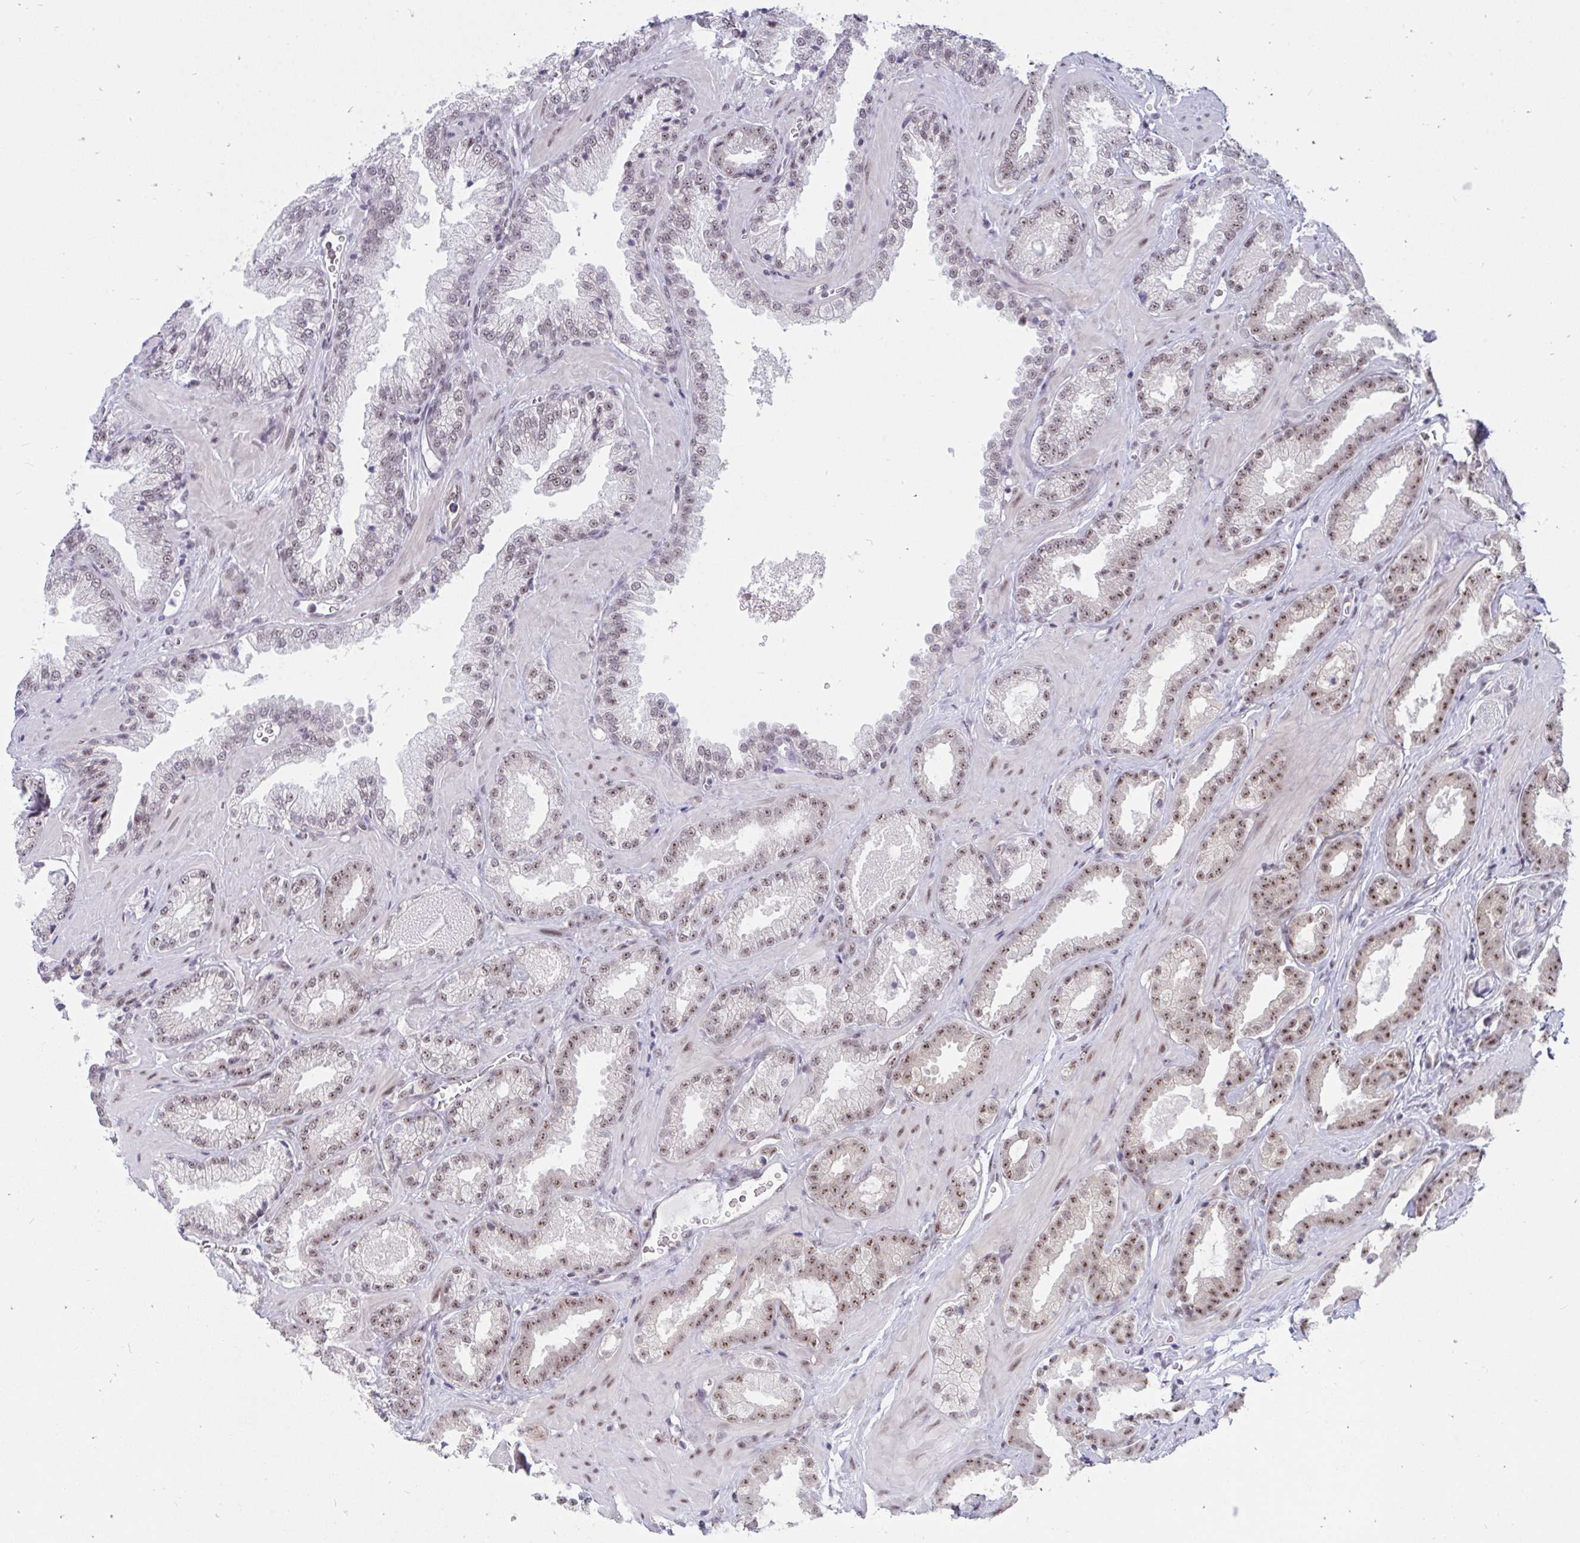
{"staining": {"intensity": "moderate", "quantity": ">75%", "location": "nuclear"}, "tissue": "prostate cancer", "cell_type": "Tumor cells", "image_type": "cancer", "snomed": [{"axis": "morphology", "description": "Adenocarcinoma, Low grade"}, {"axis": "topography", "description": "Prostate"}], "caption": "Prostate cancer stained with immunohistochemistry reveals moderate nuclear staining in about >75% of tumor cells. (DAB (3,3'-diaminobenzidine) = brown stain, brightfield microscopy at high magnification).", "gene": "PRR14", "patient": {"sex": "male", "age": 62}}